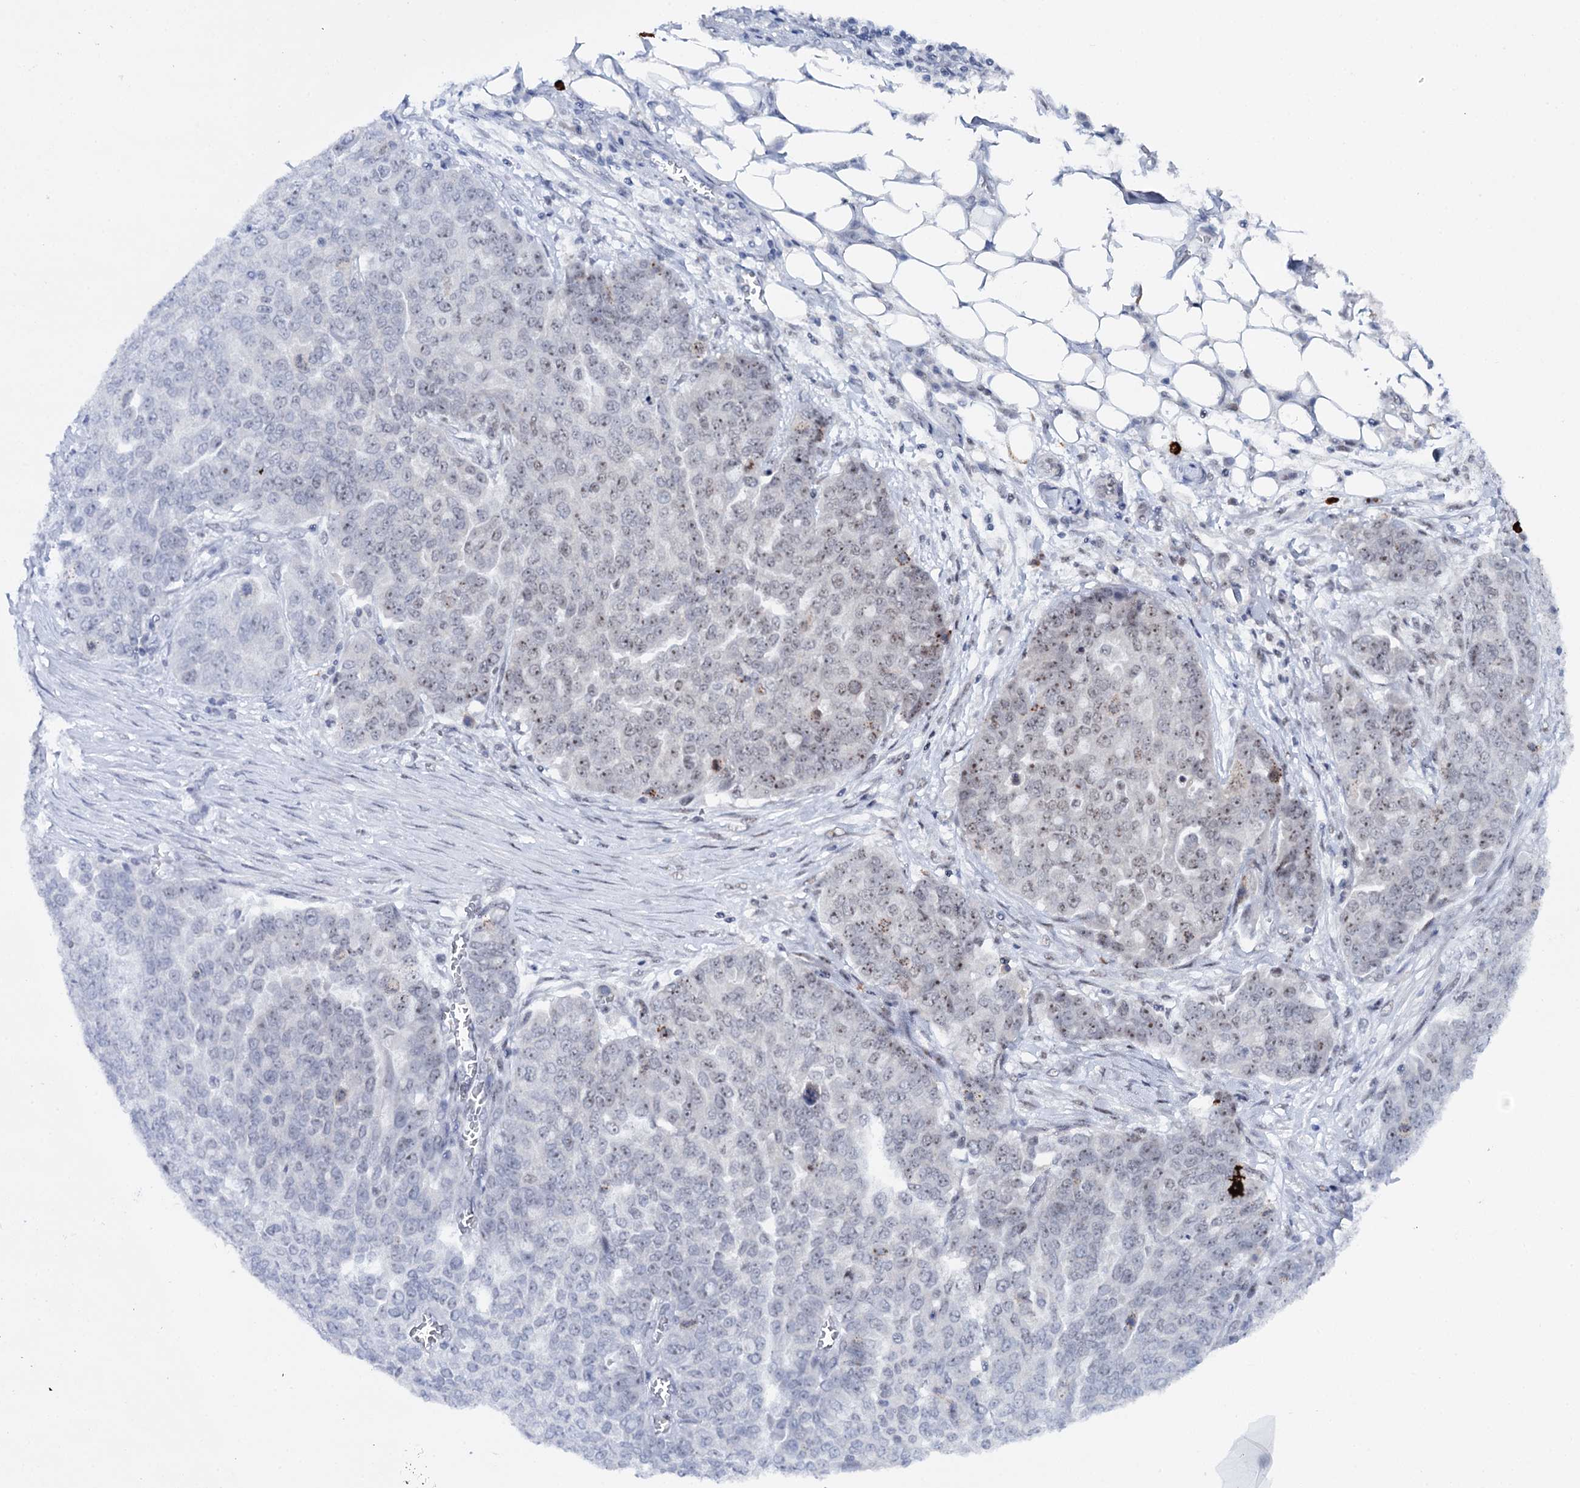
{"staining": {"intensity": "weak", "quantity": "<25%", "location": "nuclear"}, "tissue": "ovarian cancer", "cell_type": "Tumor cells", "image_type": "cancer", "snomed": [{"axis": "morphology", "description": "Cystadenocarcinoma, serous, NOS"}, {"axis": "topography", "description": "Soft tissue"}, {"axis": "topography", "description": "Ovary"}], "caption": "Tumor cells show no significant positivity in serous cystadenocarcinoma (ovarian).", "gene": "BUD13", "patient": {"sex": "female", "age": 57}}